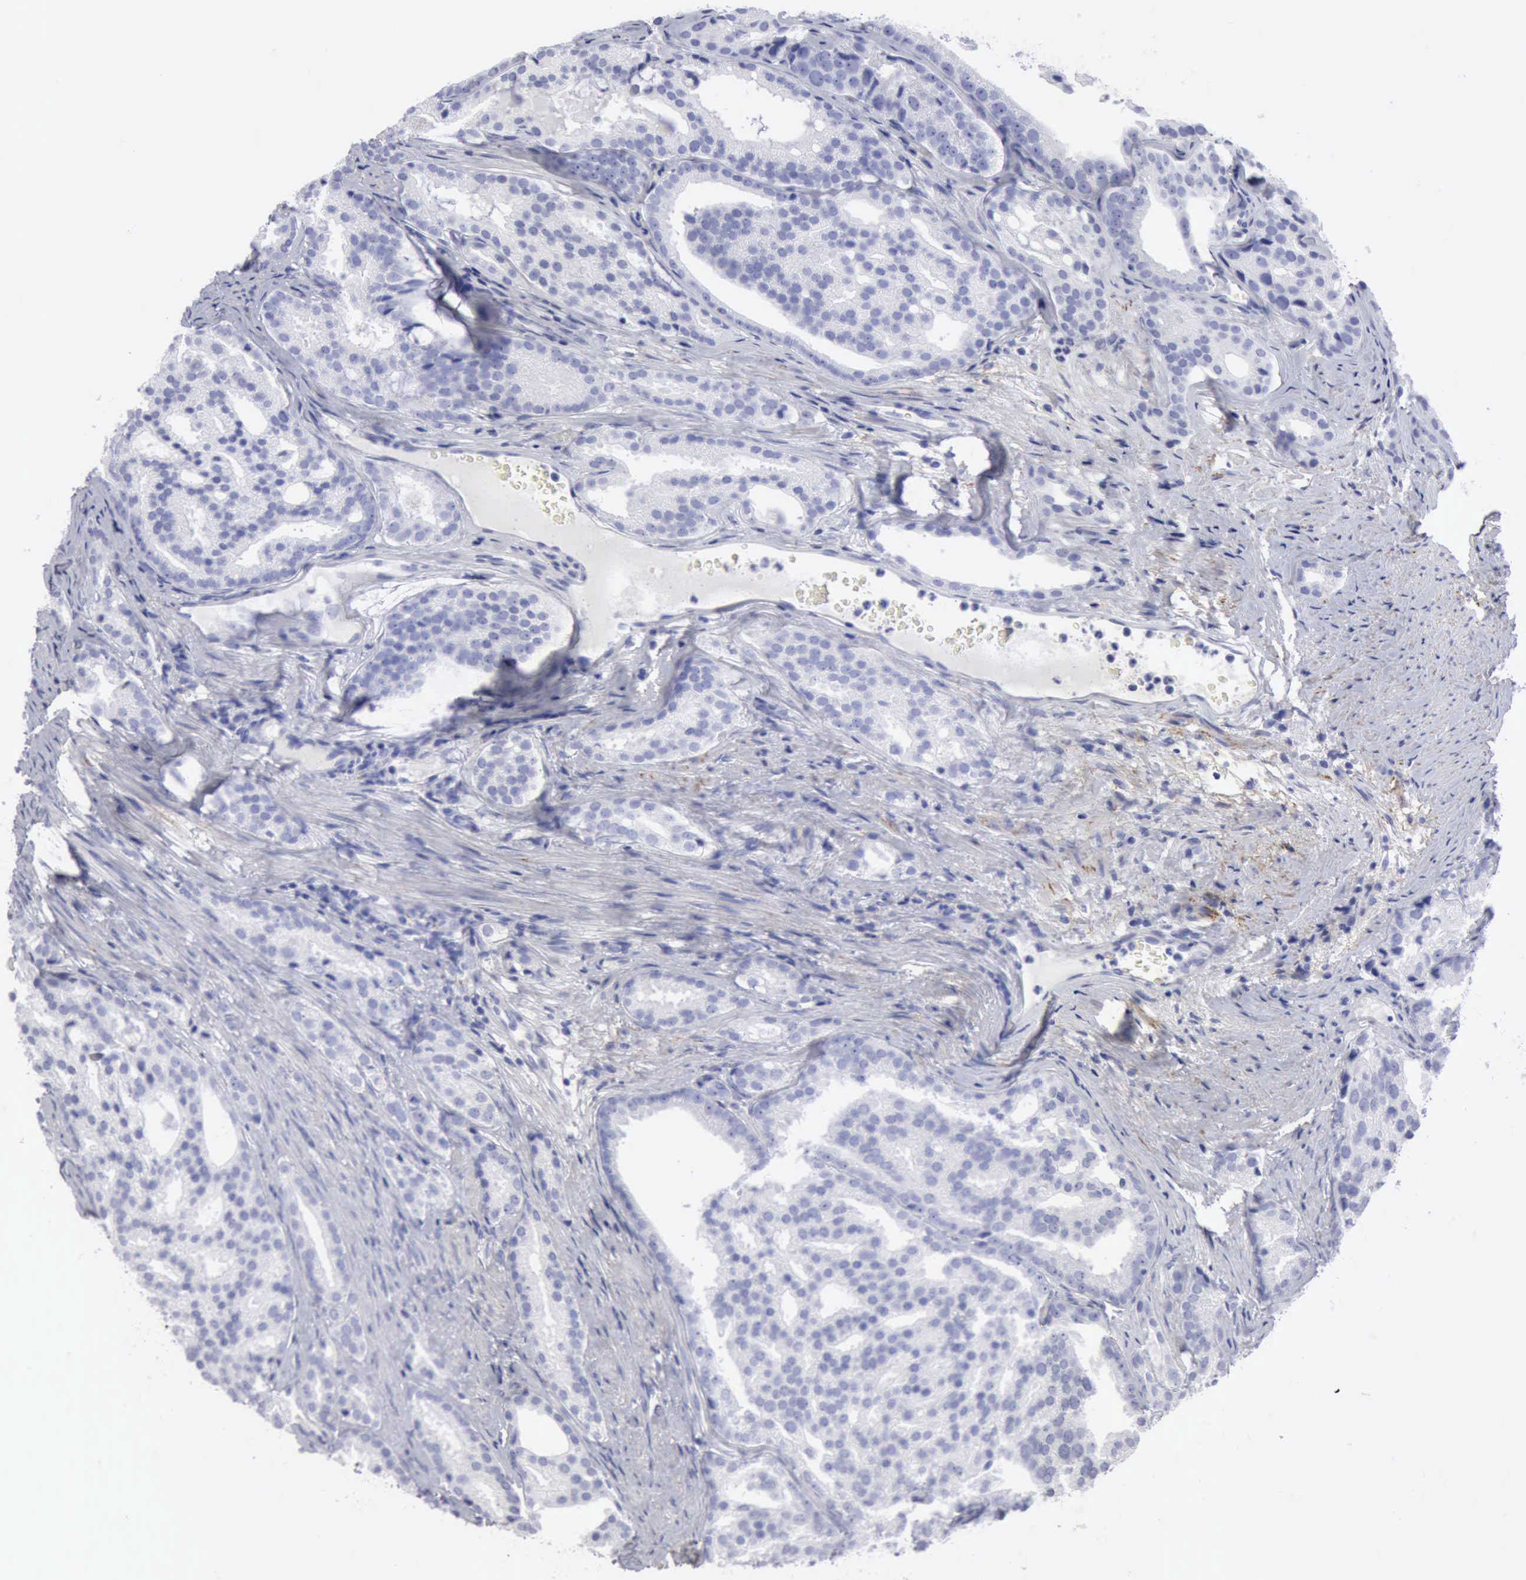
{"staining": {"intensity": "negative", "quantity": "none", "location": "none"}, "tissue": "prostate cancer", "cell_type": "Tumor cells", "image_type": "cancer", "snomed": [{"axis": "morphology", "description": "Adenocarcinoma, High grade"}, {"axis": "topography", "description": "Prostate"}], "caption": "Immunohistochemistry micrograph of neoplastic tissue: prostate cancer (adenocarcinoma (high-grade)) stained with DAB shows no significant protein expression in tumor cells.", "gene": "NCAM1", "patient": {"sex": "male", "age": 64}}